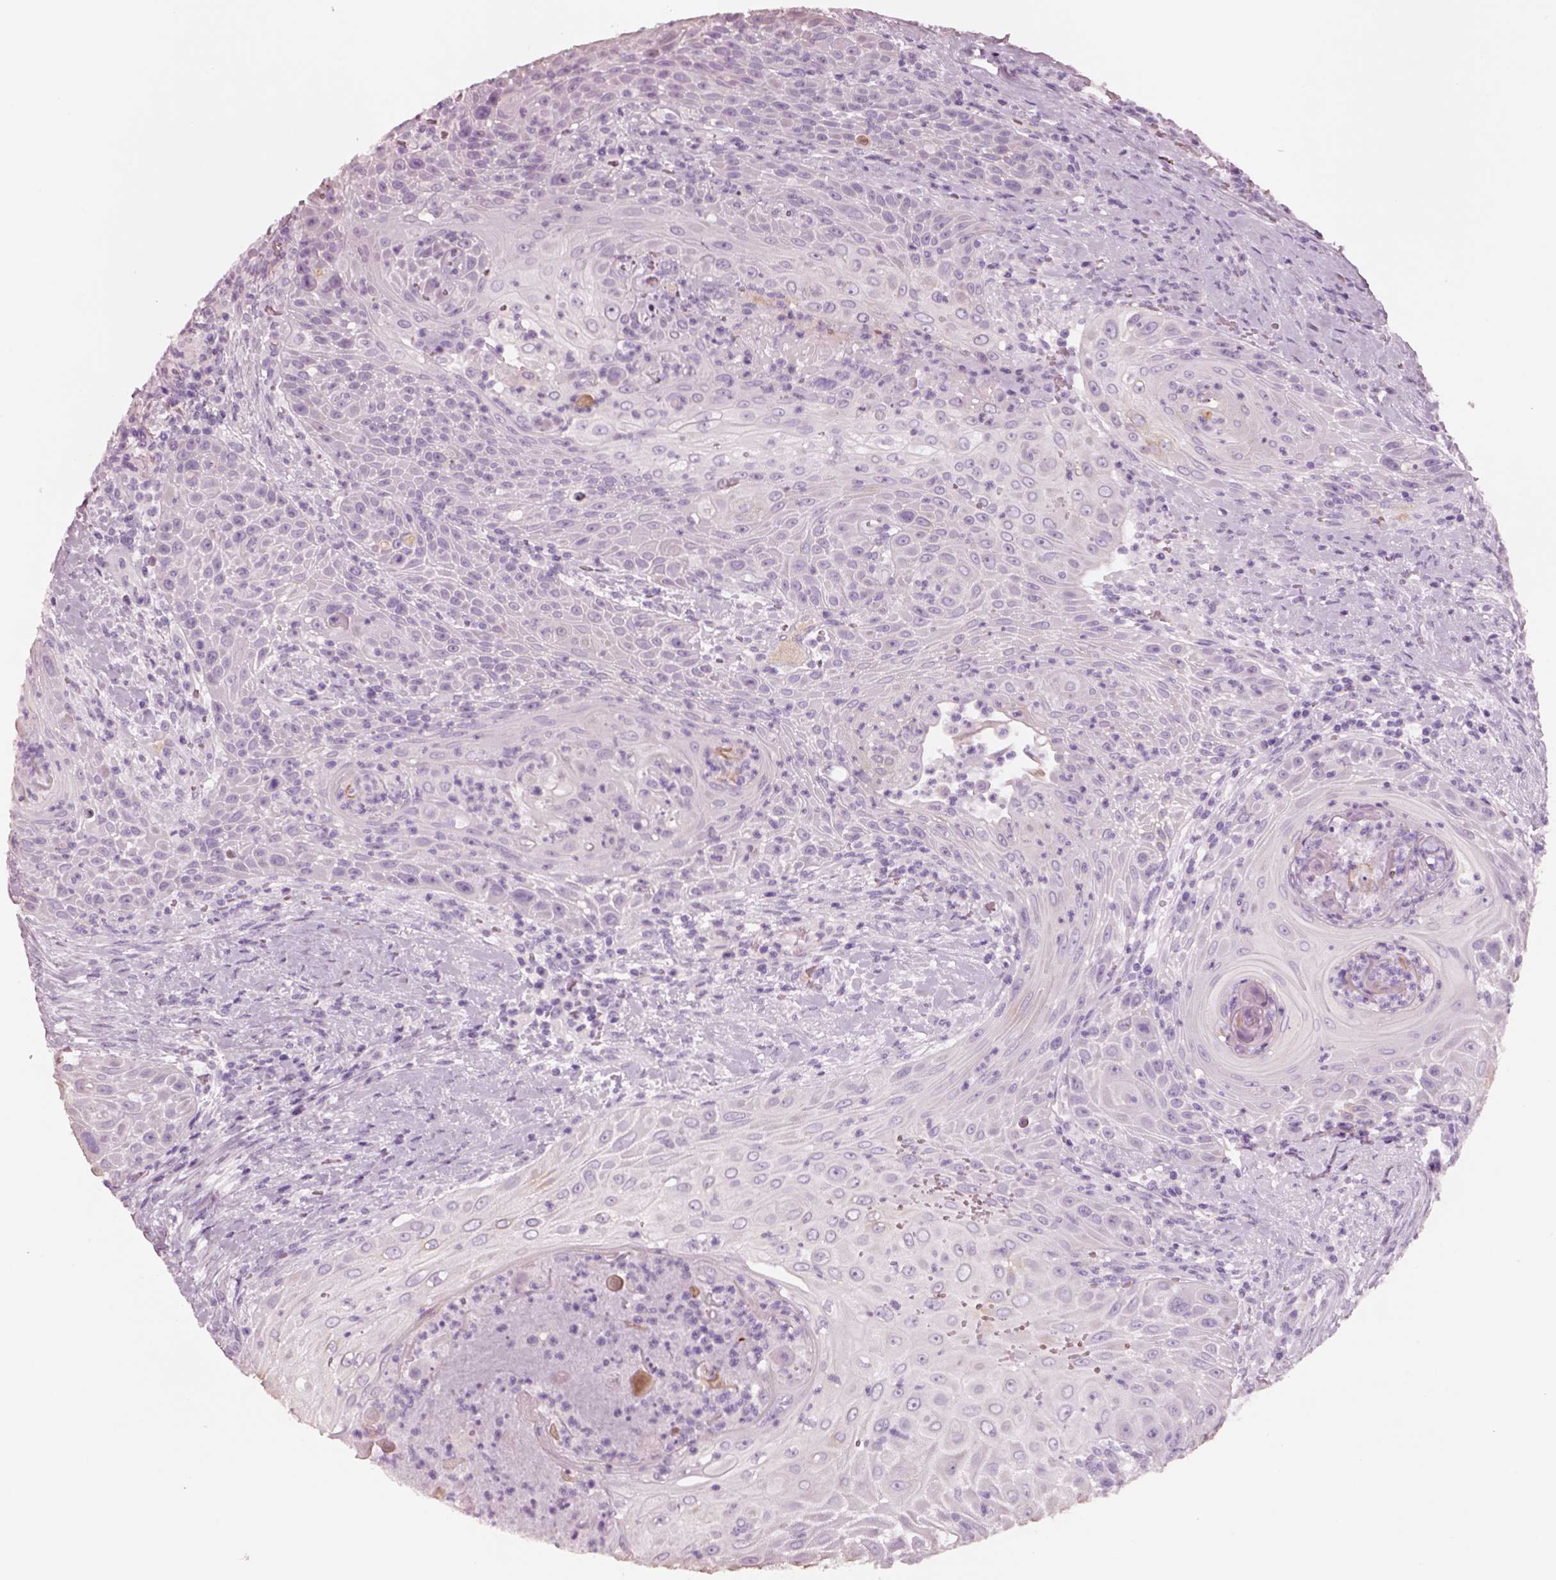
{"staining": {"intensity": "negative", "quantity": "none", "location": "none"}, "tissue": "head and neck cancer", "cell_type": "Tumor cells", "image_type": "cancer", "snomed": [{"axis": "morphology", "description": "Squamous cell carcinoma, NOS"}, {"axis": "topography", "description": "Head-Neck"}], "caption": "The photomicrograph demonstrates no staining of tumor cells in head and neck cancer.", "gene": "PNOC", "patient": {"sex": "male", "age": 69}}